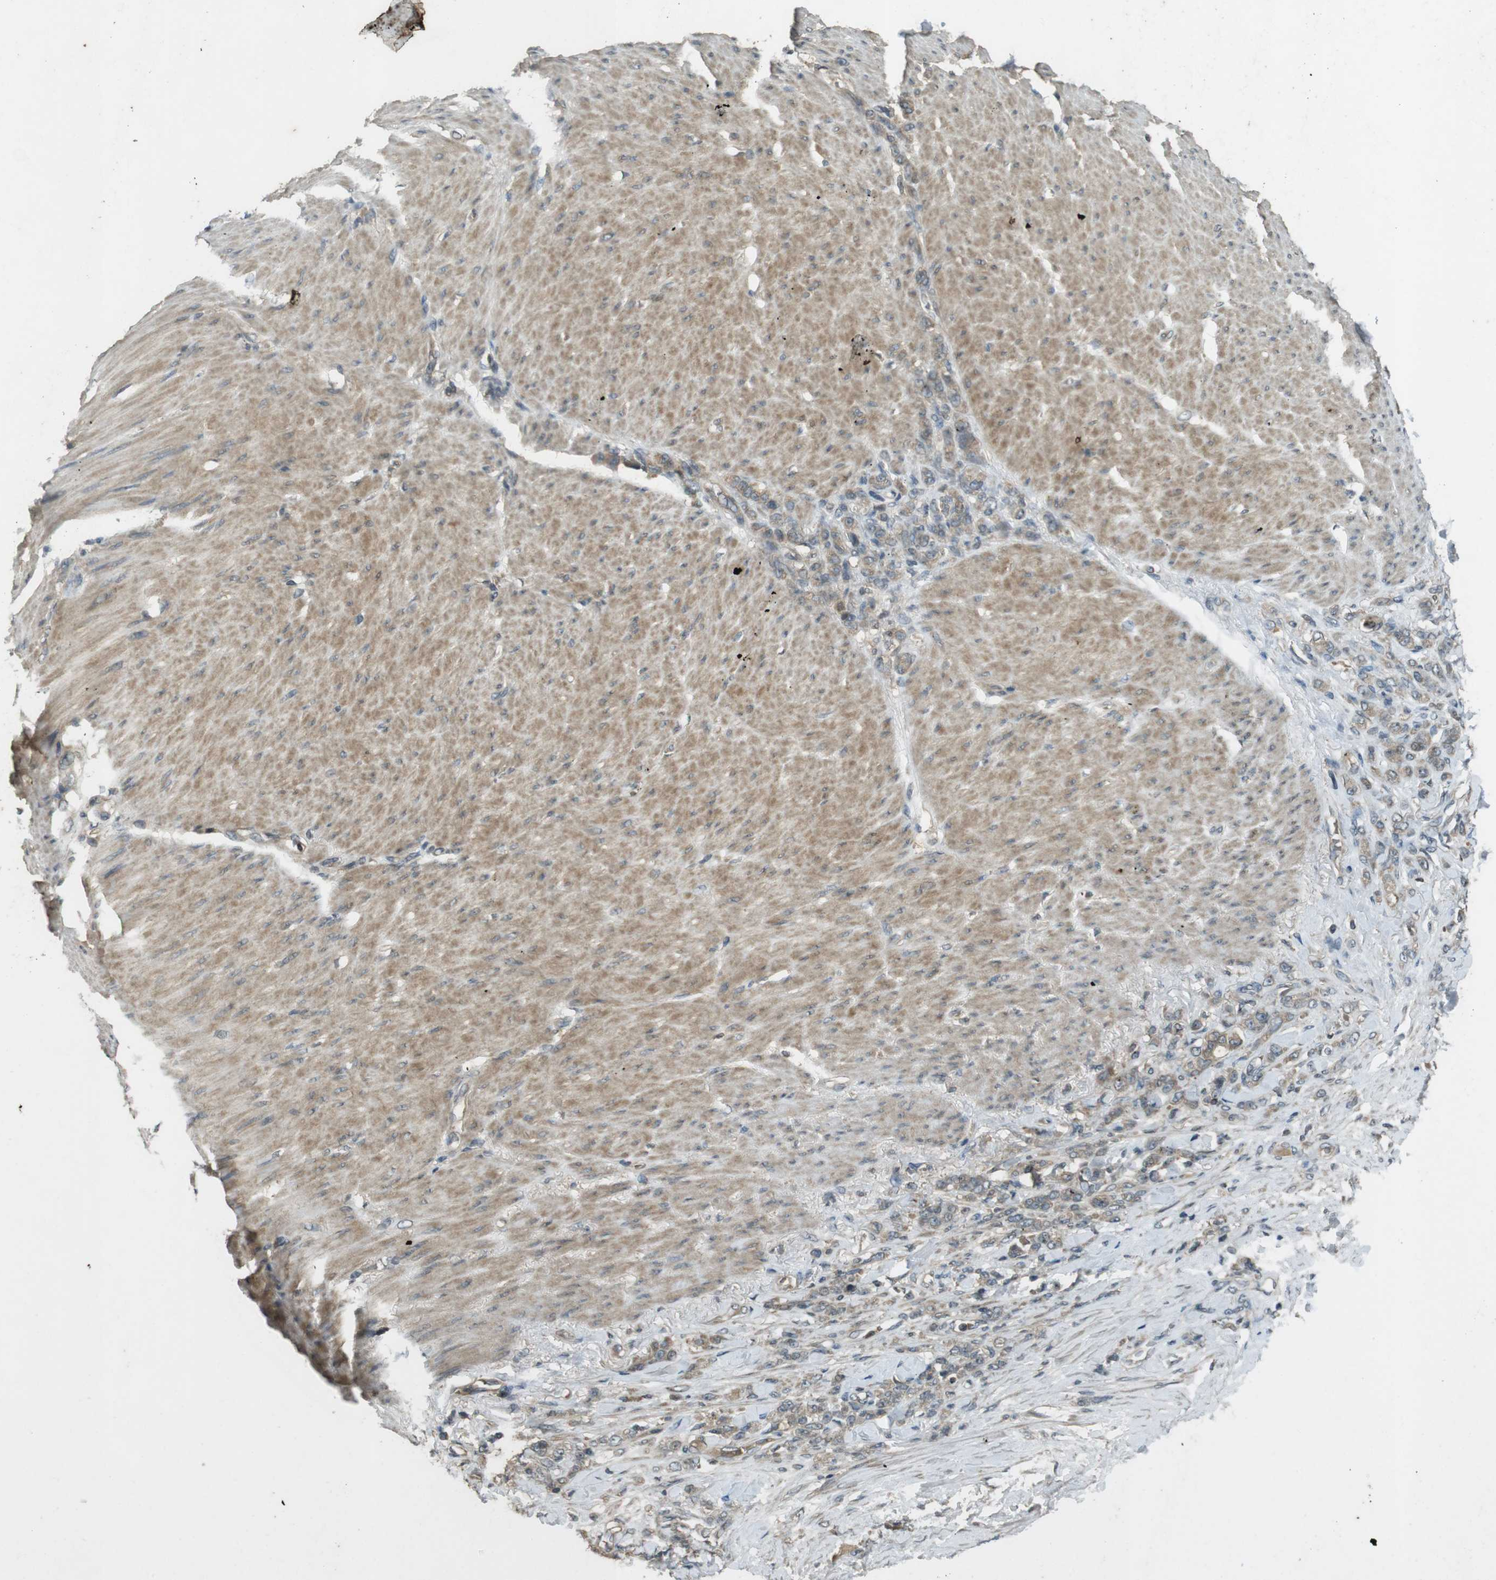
{"staining": {"intensity": "weak", "quantity": ">75%", "location": "cytoplasmic/membranous"}, "tissue": "stomach cancer", "cell_type": "Tumor cells", "image_type": "cancer", "snomed": [{"axis": "morphology", "description": "Adenocarcinoma, NOS"}, {"axis": "topography", "description": "Stomach"}], "caption": "IHC of human adenocarcinoma (stomach) exhibits low levels of weak cytoplasmic/membranous expression in about >75% of tumor cells. (Brightfield microscopy of DAB IHC at high magnification).", "gene": "ZYX", "patient": {"sex": "male", "age": 82}}